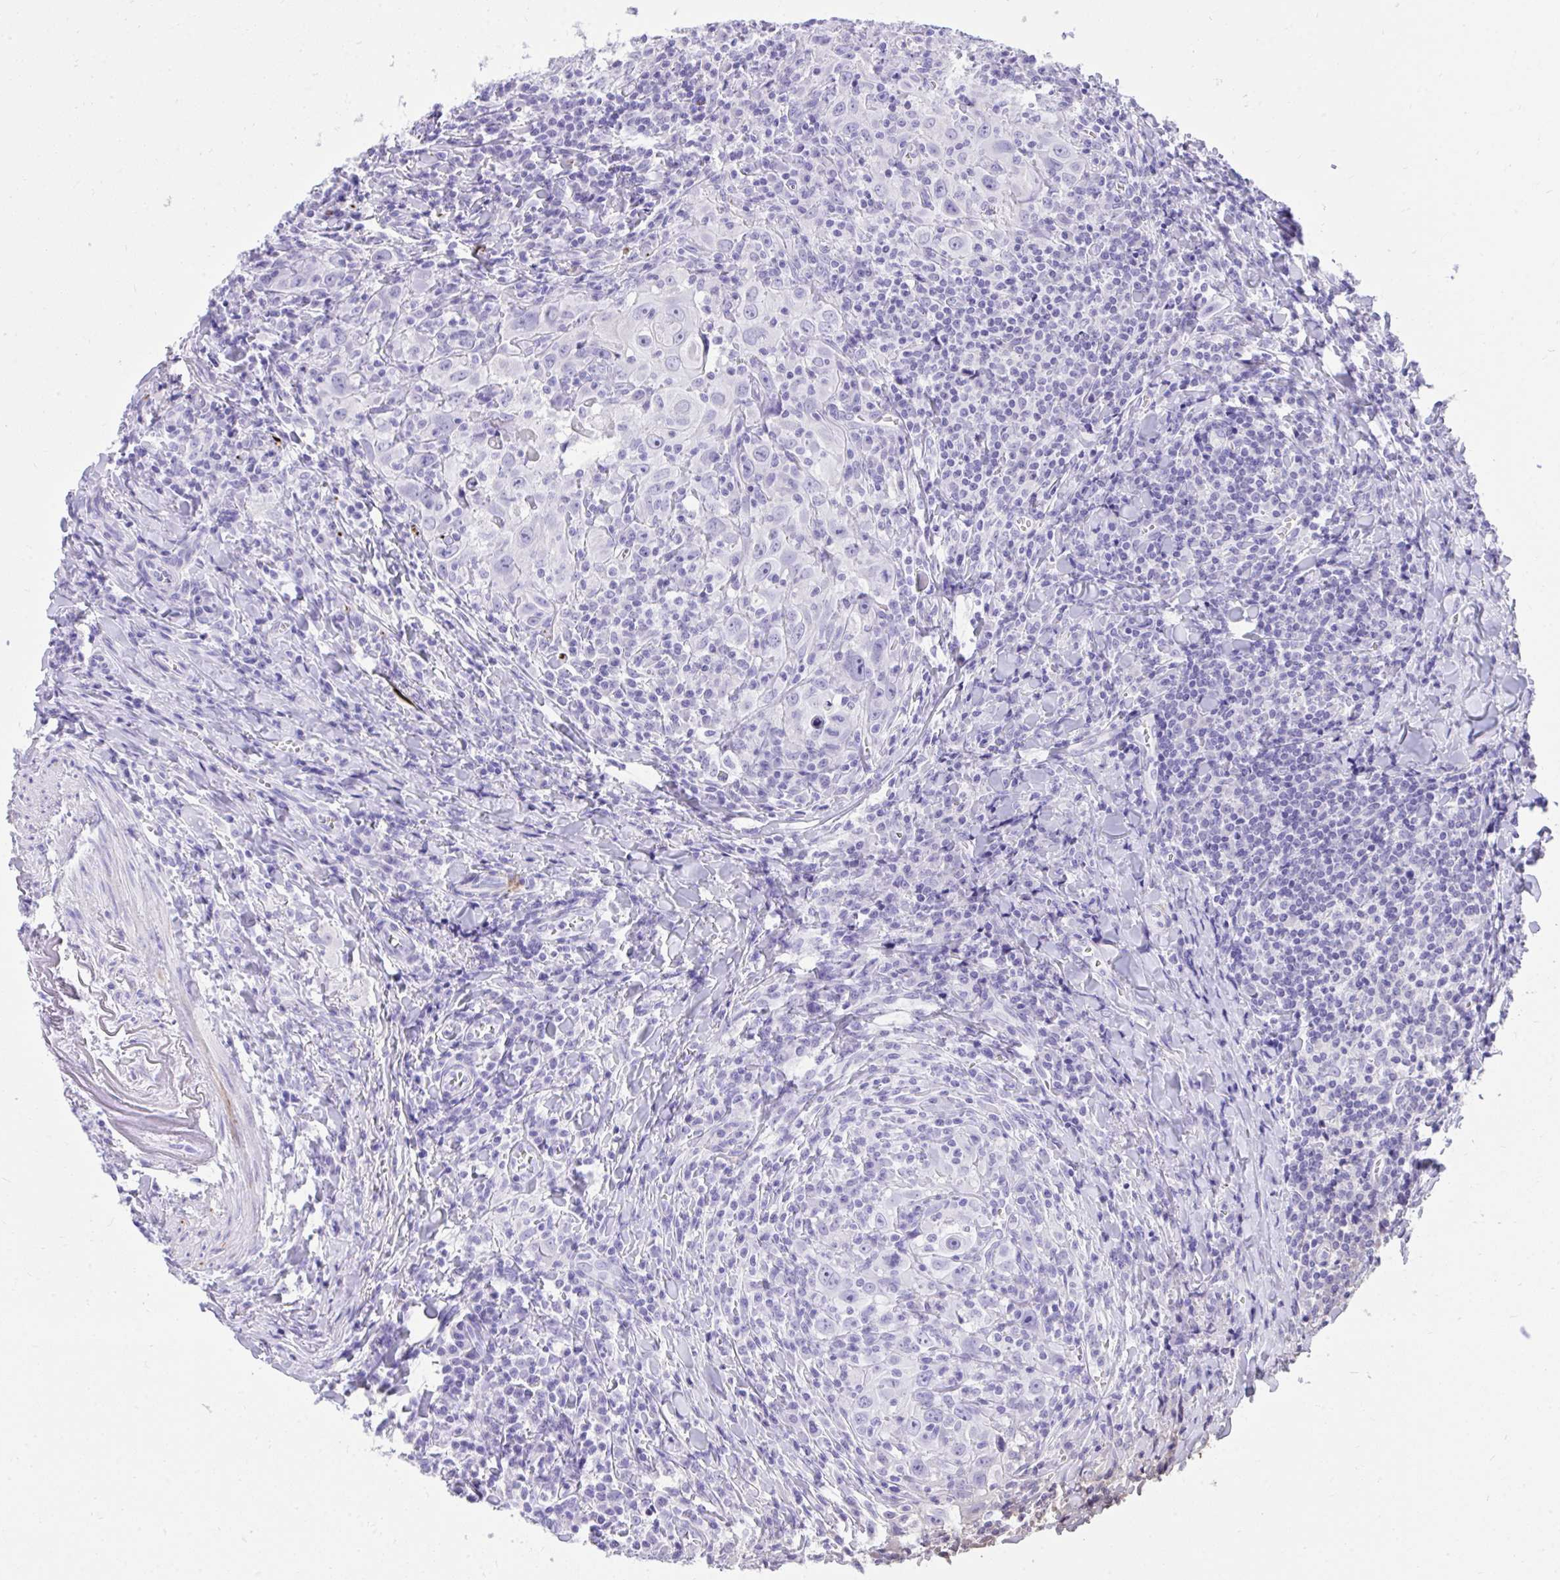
{"staining": {"intensity": "negative", "quantity": "none", "location": "none"}, "tissue": "head and neck cancer", "cell_type": "Tumor cells", "image_type": "cancer", "snomed": [{"axis": "morphology", "description": "Squamous cell carcinoma, NOS"}, {"axis": "topography", "description": "Head-Neck"}], "caption": "Tumor cells show no significant protein positivity in head and neck cancer (squamous cell carcinoma). (DAB (3,3'-diaminobenzidine) immunohistochemistry (IHC) visualized using brightfield microscopy, high magnification).", "gene": "KCNN4", "patient": {"sex": "female", "age": 95}}